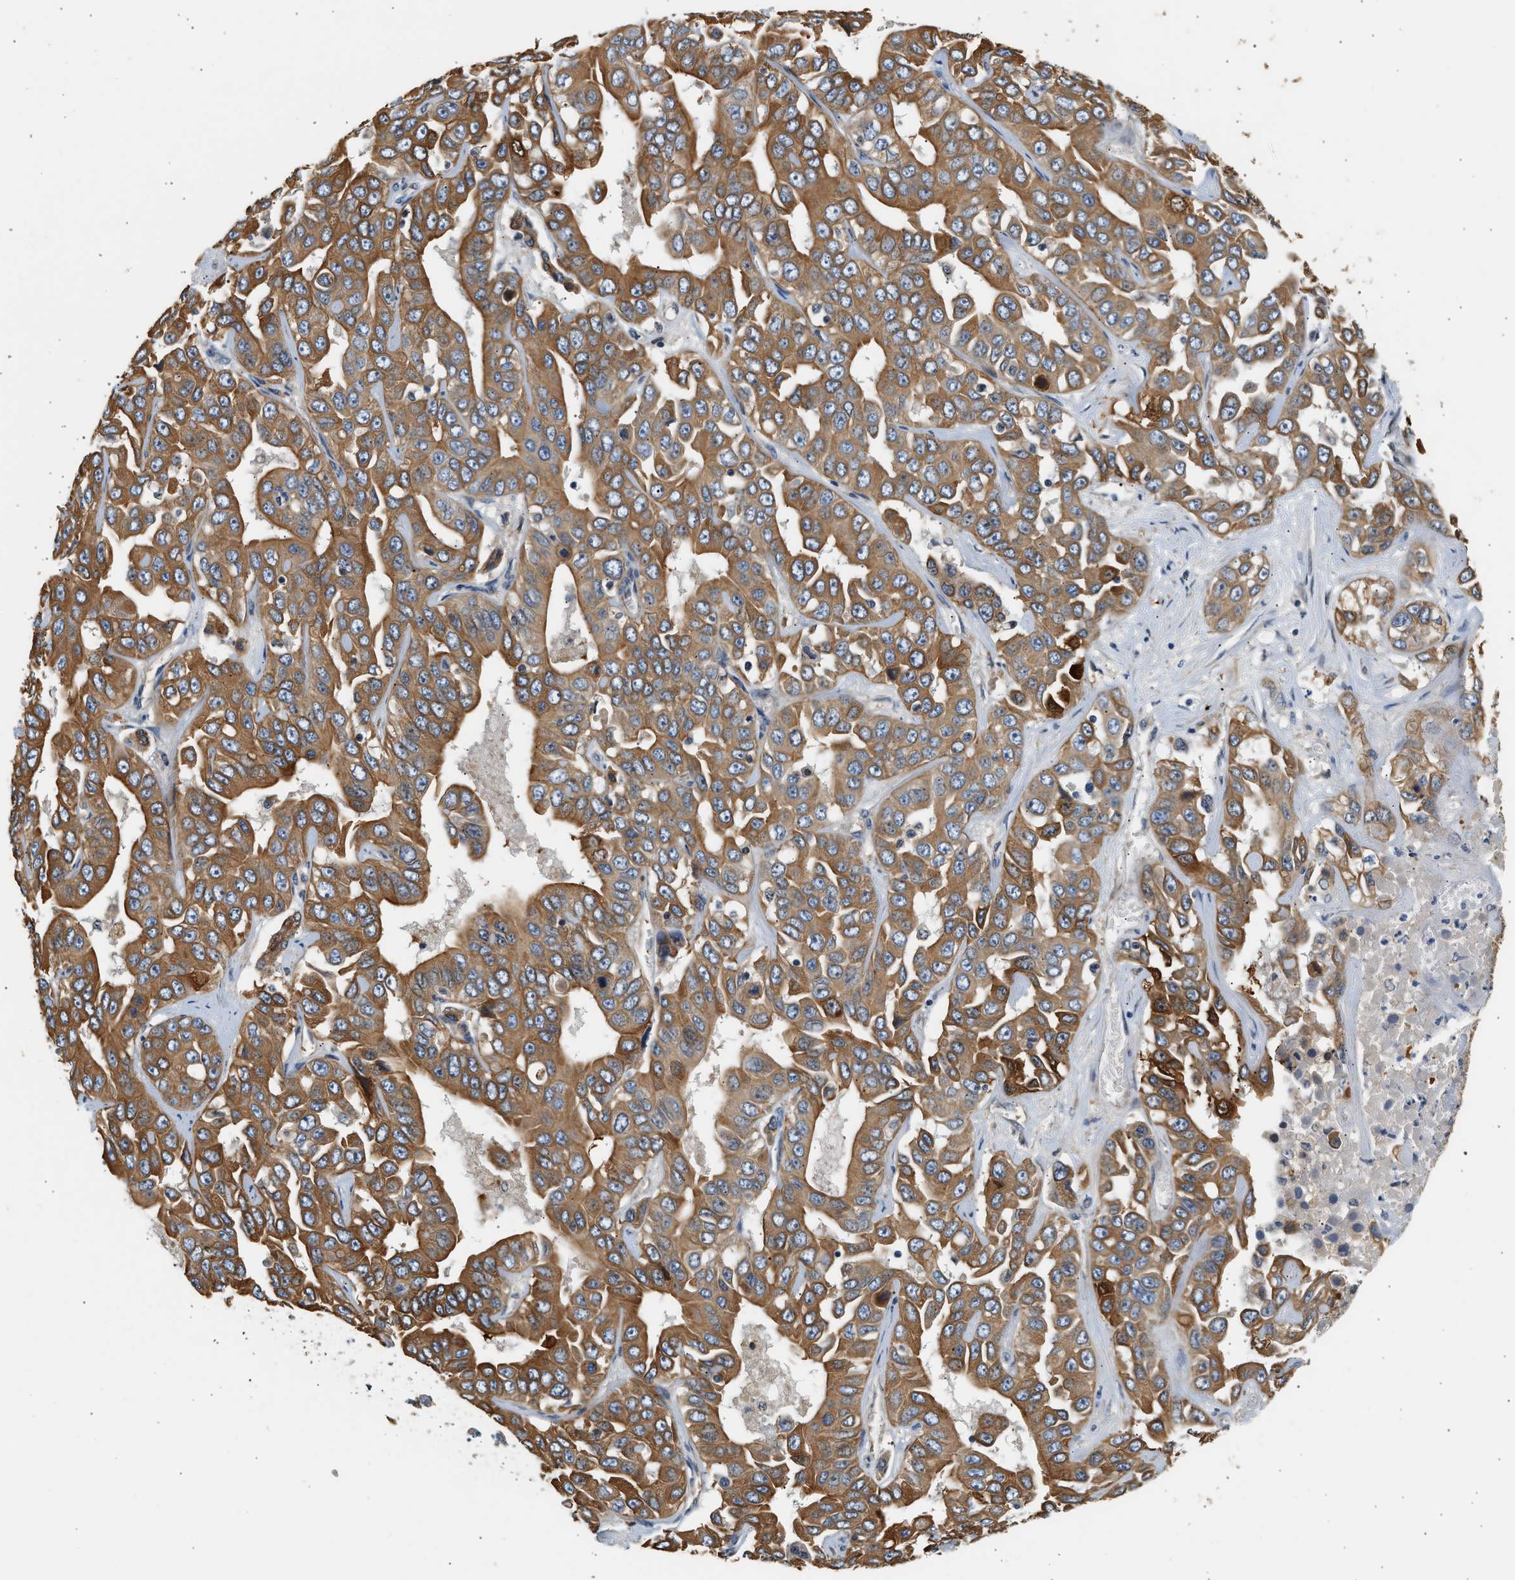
{"staining": {"intensity": "strong", "quantity": ">75%", "location": "cytoplasmic/membranous"}, "tissue": "liver cancer", "cell_type": "Tumor cells", "image_type": "cancer", "snomed": [{"axis": "morphology", "description": "Cholangiocarcinoma"}, {"axis": "topography", "description": "Liver"}], "caption": "IHC (DAB (3,3'-diaminobenzidine)) staining of human liver cancer (cholangiocarcinoma) displays strong cytoplasmic/membranous protein positivity in about >75% of tumor cells. The staining is performed using DAB brown chromogen to label protein expression. The nuclei are counter-stained blue using hematoxylin.", "gene": "WDR31", "patient": {"sex": "female", "age": 52}}